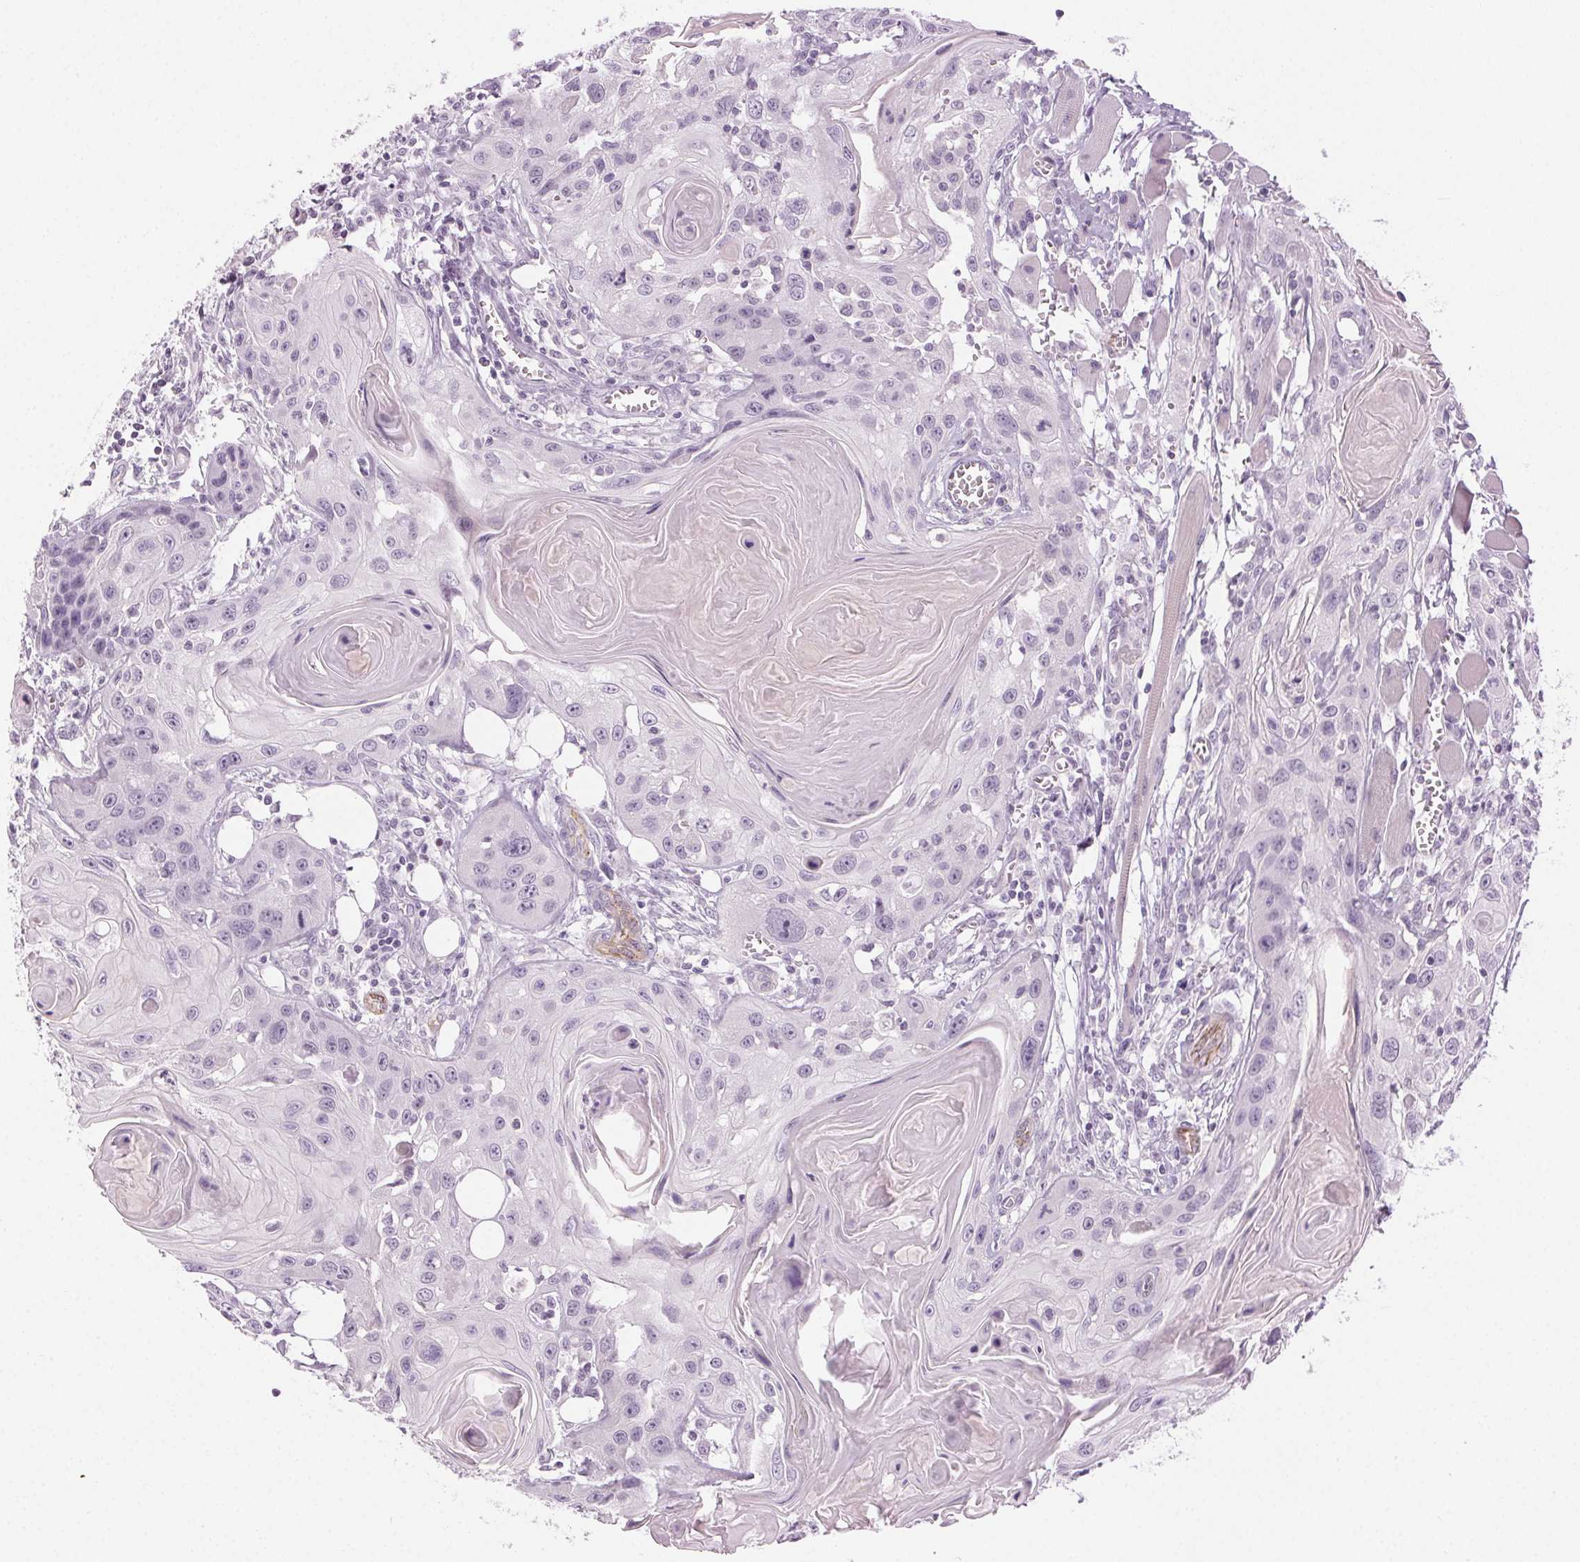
{"staining": {"intensity": "negative", "quantity": "none", "location": "none"}, "tissue": "head and neck cancer", "cell_type": "Tumor cells", "image_type": "cancer", "snomed": [{"axis": "morphology", "description": "Squamous cell carcinoma, NOS"}, {"axis": "topography", "description": "Oral tissue"}, {"axis": "topography", "description": "Head-Neck"}], "caption": "Immunohistochemical staining of human head and neck cancer (squamous cell carcinoma) demonstrates no significant positivity in tumor cells.", "gene": "AIF1L", "patient": {"sex": "male", "age": 58}}